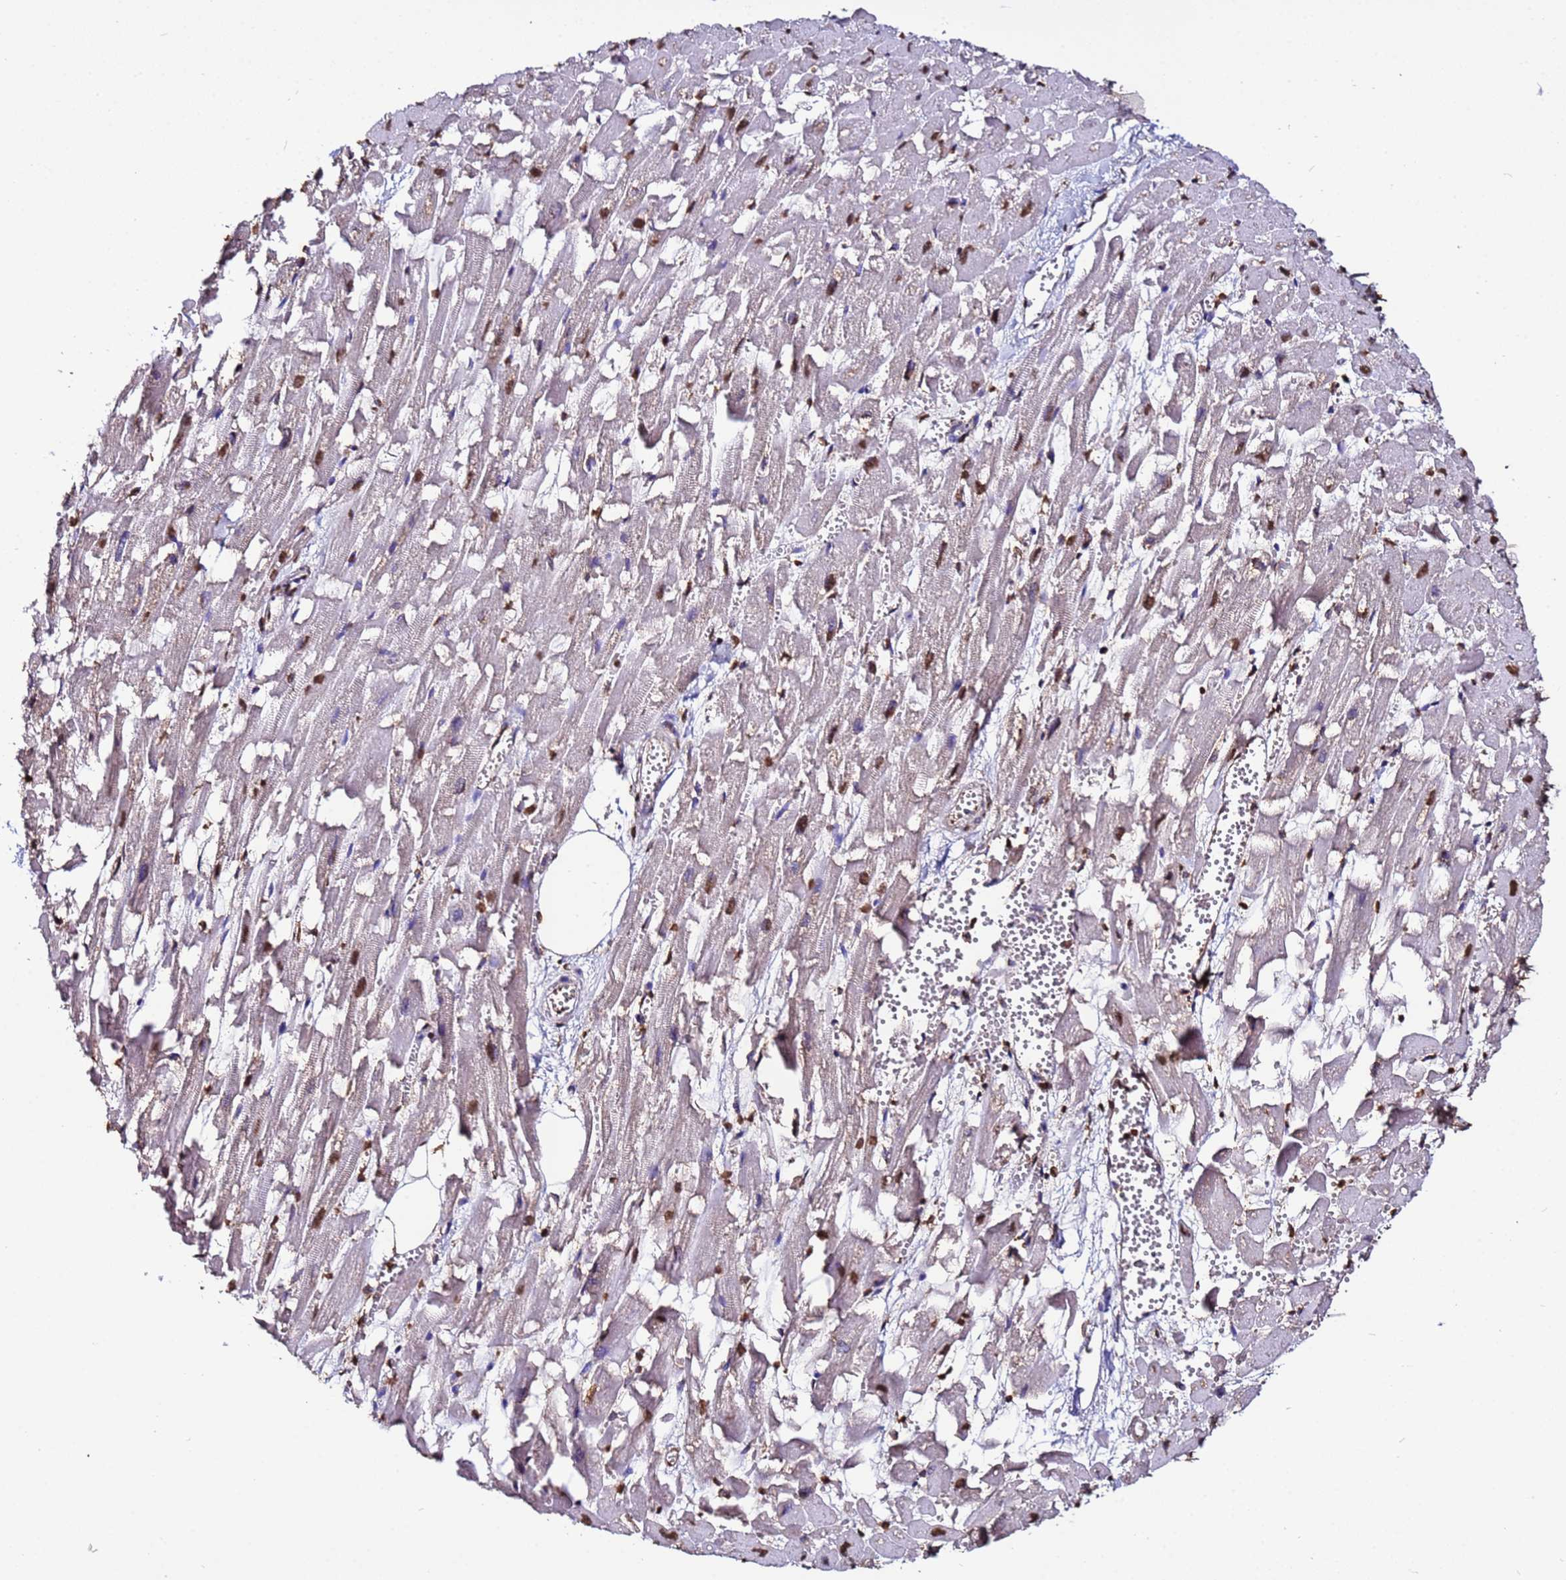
{"staining": {"intensity": "moderate", "quantity": ">75%", "location": "nuclear"}, "tissue": "heart muscle", "cell_type": "Cardiomyocytes", "image_type": "normal", "snomed": [{"axis": "morphology", "description": "Normal tissue, NOS"}, {"axis": "topography", "description": "Heart"}], "caption": "Immunohistochemistry (IHC) histopathology image of normal heart muscle: human heart muscle stained using immunohistochemistry (IHC) exhibits medium levels of moderate protein expression localized specifically in the nuclear of cardiomyocytes, appearing as a nuclear brown color.", "gene": "TRIP6", "patient": {"sex": "female", "age": 64}}